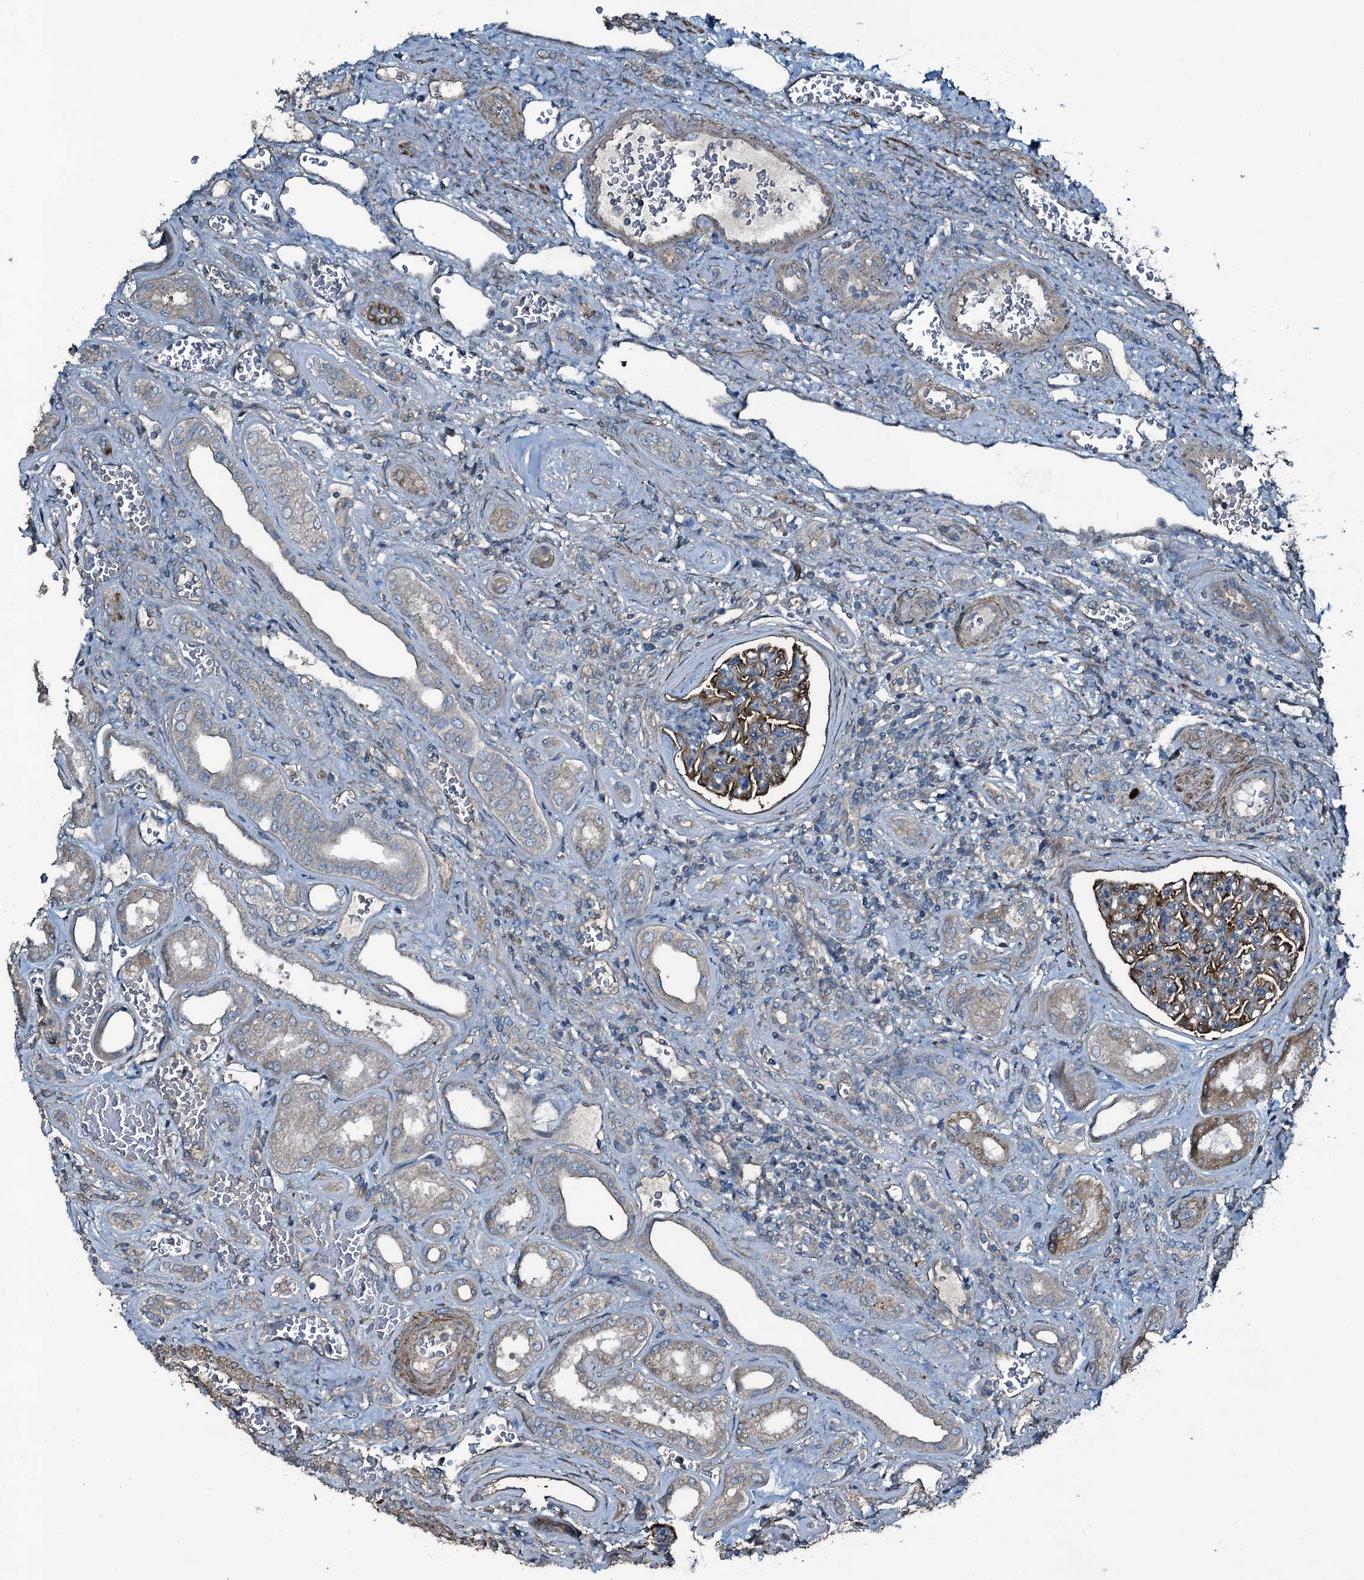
{"staining": {"intensity": "moderate", "quantity": "25%-75%", "location": "cytoplasmic/membranous"}, "tissue": "kidney", "cell_type": "Cells in glomeruli", "image_type": "normal", "snomed": [{"axis": "morphology", "description": "Normal tissue, NOS"}, {"axis": "morphology", "description": "Adenocarcinoma, NOS"}, {"axis": "topography", "description": "Kidney"}], "caption": "Protein expression analysis of benign human kidney reveals moderate cytoplasmic/membranous expression in approximately 25%-75% of cells in glomeruli. The staining is performed using DAB brown chromogen to label protein expression. The nuclei are counter-stained blue using hematoxylin.", "gene": "WIPF3", "patient": {"sex": "female", "age": 68}}